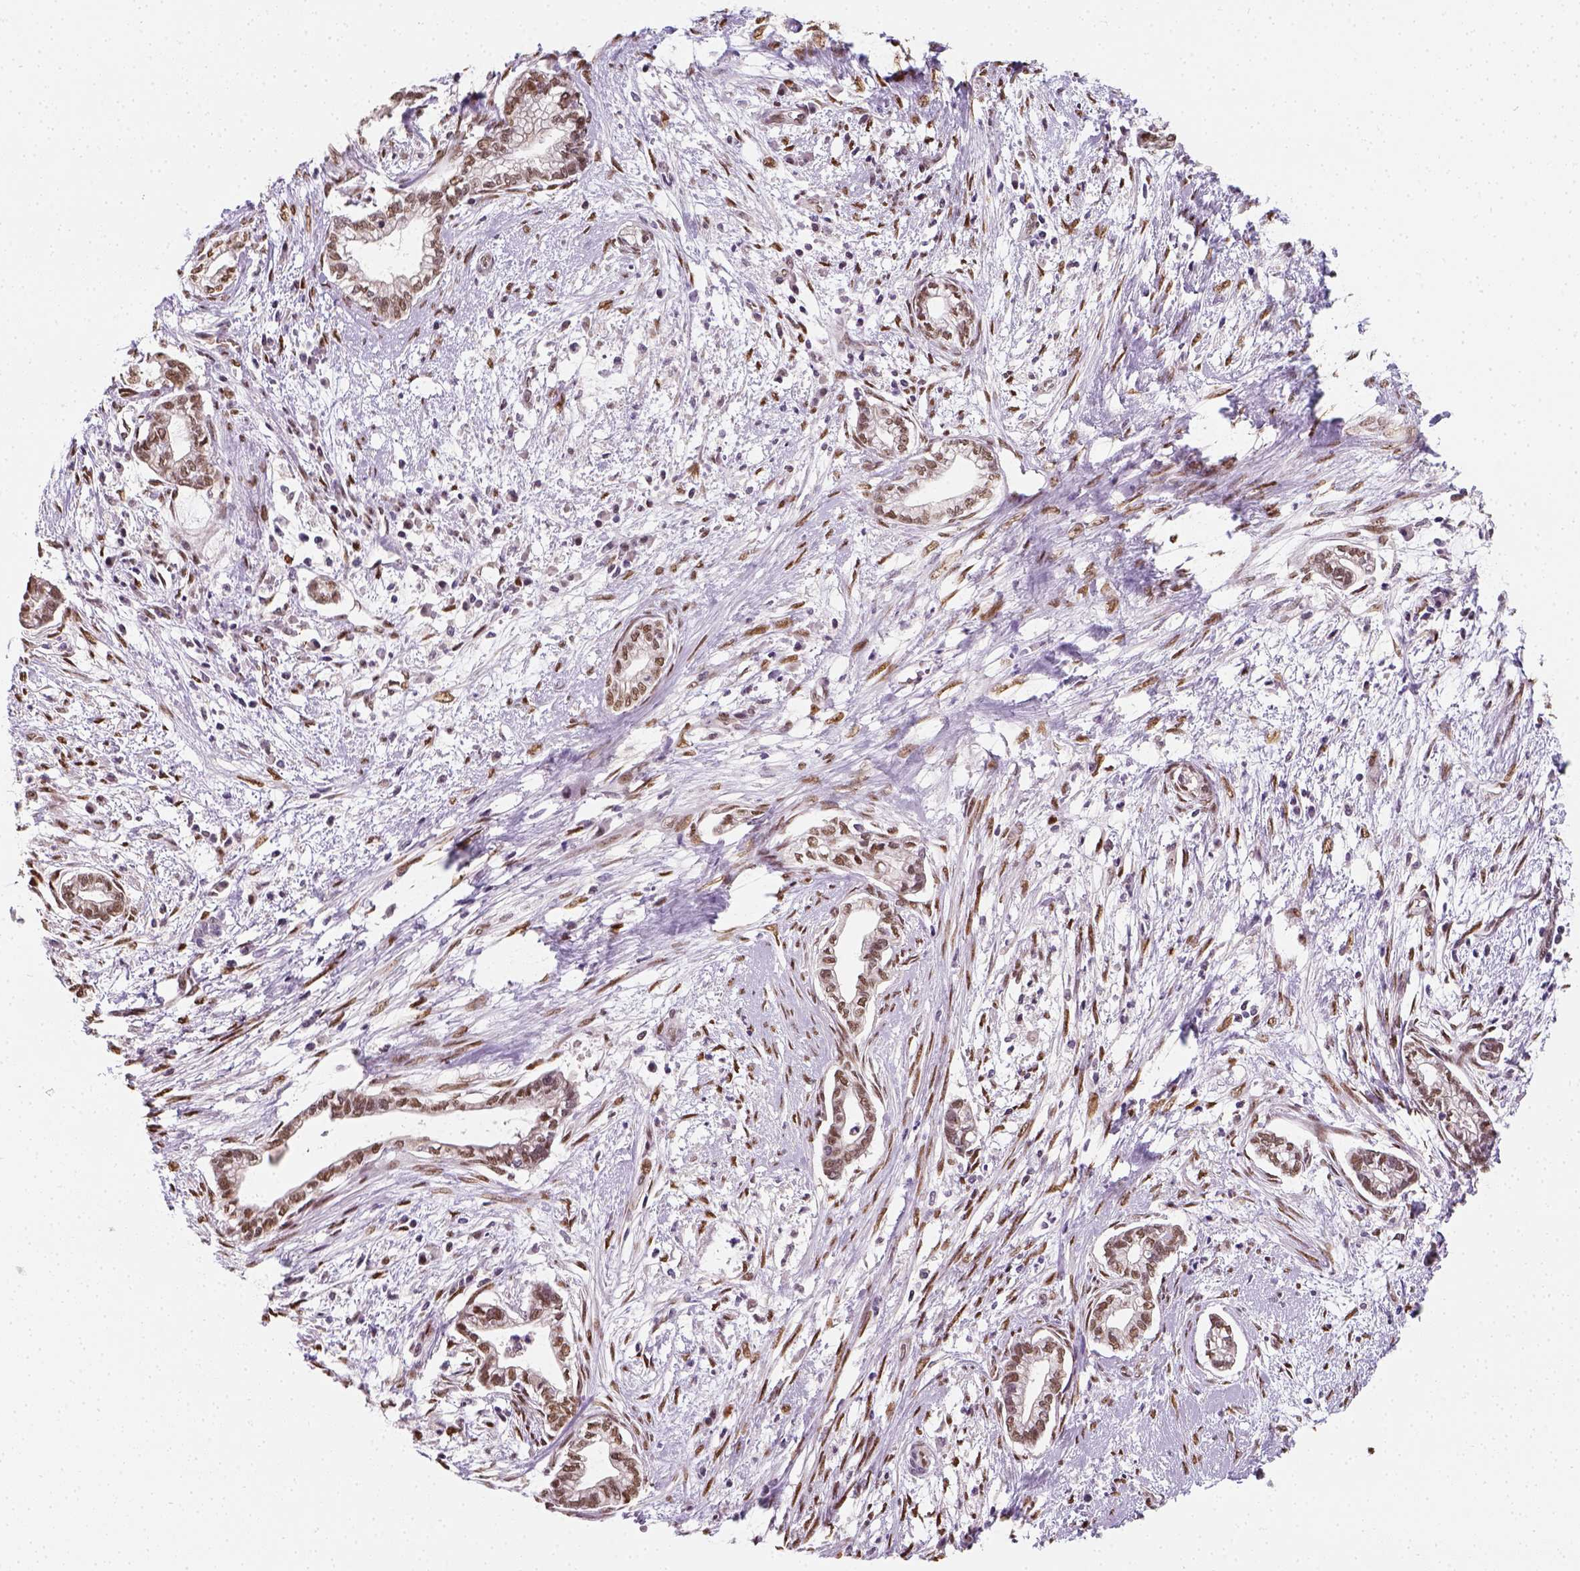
{"staining": {"intensity": "moderate", "quantity": ">75%", "location": "nuclear"}, "tissue": "cervical cancer", "cell_type": "Tumor cells", "image_type": "cancer", "snomed": [{"axis": "morphology", "description": "Adenocarcinoma, NOS"}, {"axis": "topography", "description": "Cervix"}], "caption": "This photomicrograph shows immunohistochemistry staining of human adenocarcinoma (cervical), with medium moderate nuclear expression in approximately >75% of tumor cells.", "gene": "C1orf112", "patient": {"sex": "female", "age": 62}}